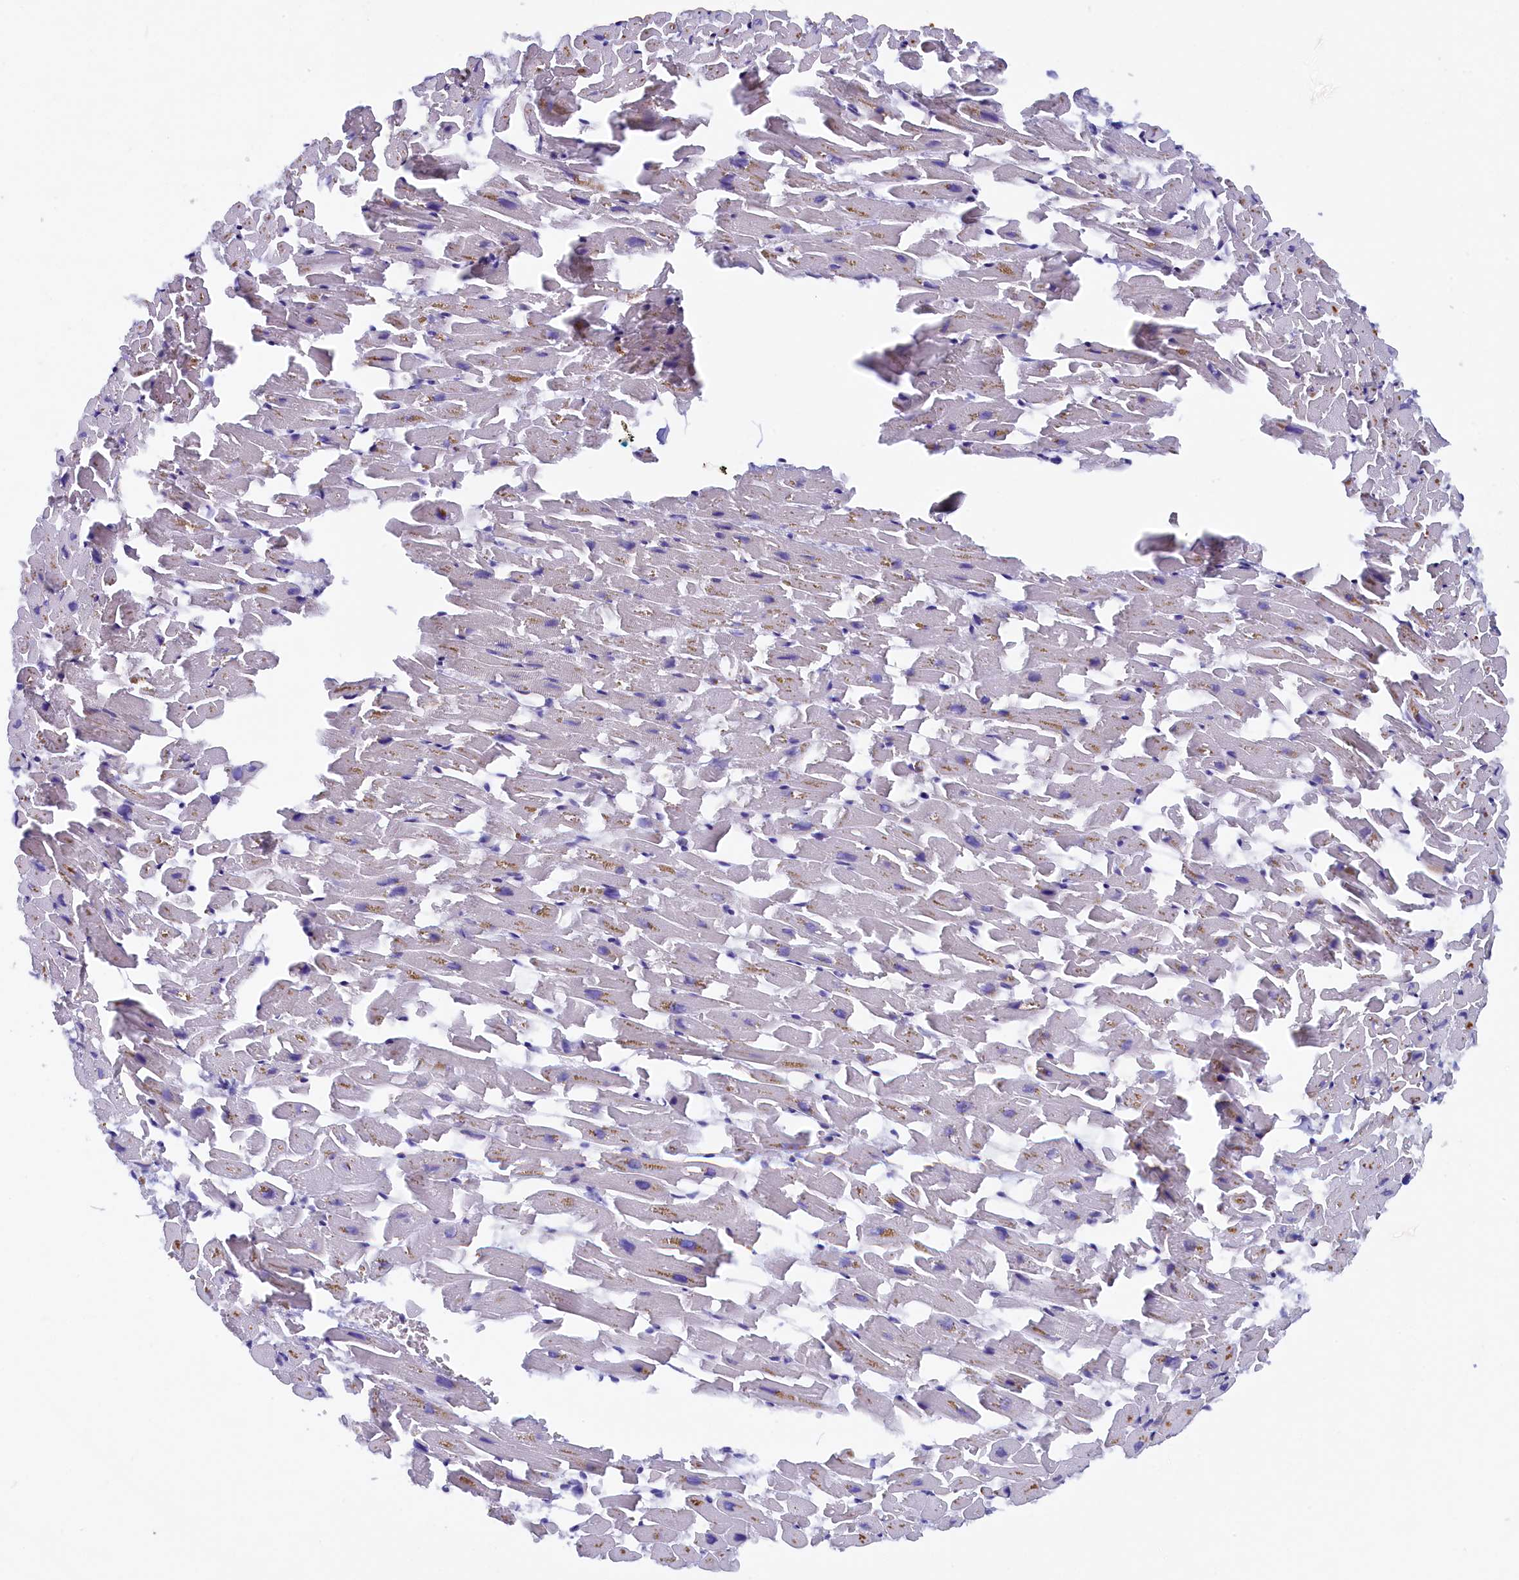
{"staining": {"intensity": "negative", "quantity": "none", "location": "none"}, "tissue": "heart muscle", "cell_type": "Cardiomyocytes", "image_type": "normal", "snomed": [{"axis": "morphology", "description": "Normal tissue, NOS"}, {"axis": "topography", "description": "Heart"}], "caption": "Immunohistochemical staining of normal human heart muscle exhibits no significant staining in cardiomyocytes. (Stains: DAB (3,3'-diaminobenzidine) IHC with hematoxylin counter stain, Microscopy: brightfield microscopy at high magnification).", "gene": "JPT2", "patient": {"sex": "female", "age": 64}}